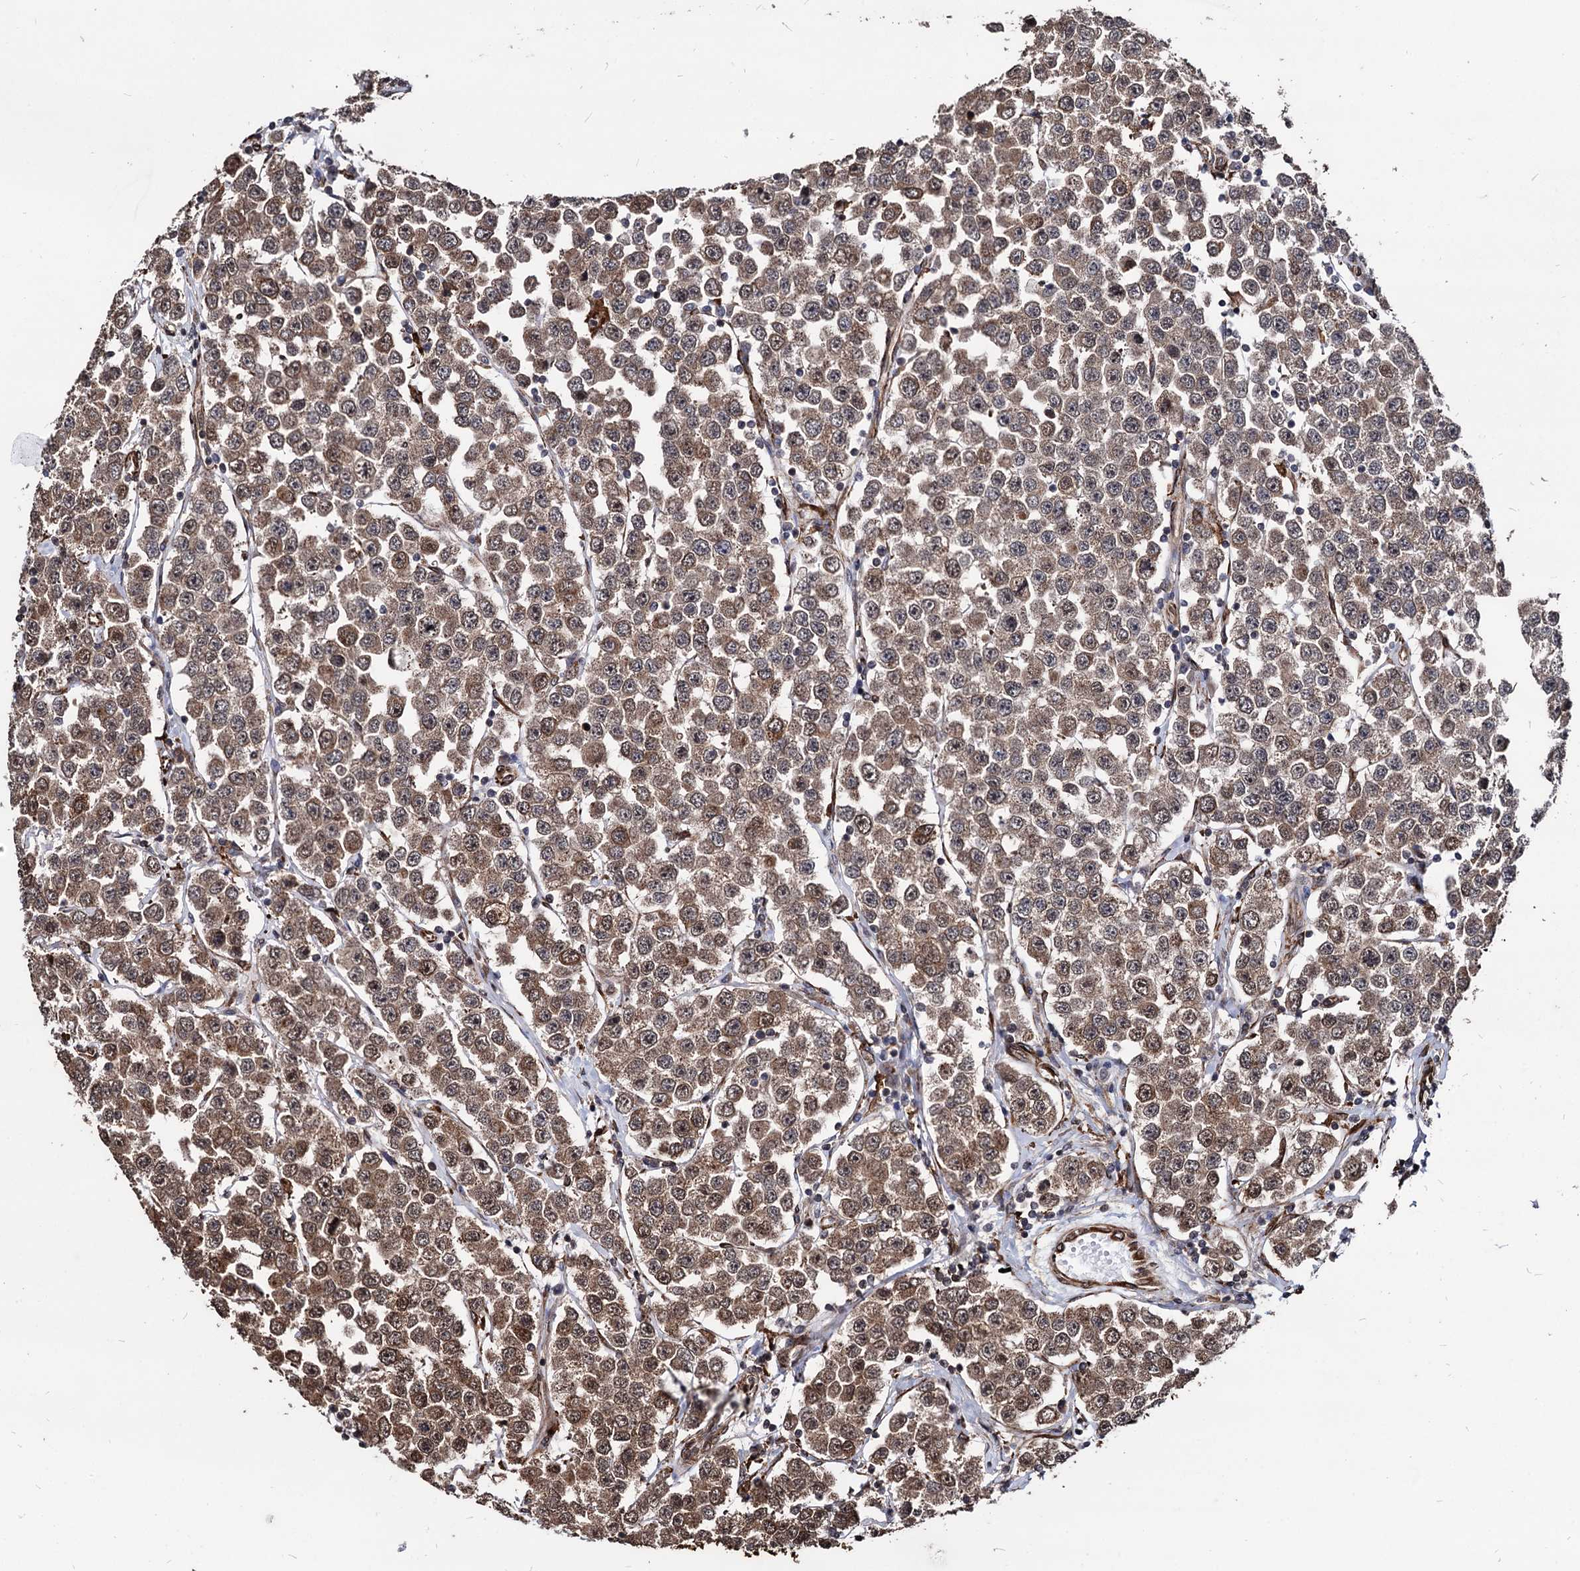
{"staining": {"intensity": "moderate", "quantity": ">75%", "location": "cytoplasmic/membranous"}, "tissue": "testis cancer", "cell_type": "Tumor cells", "image_type": "cancer", "snomed": [{"axis": "morphology", "description": "Seminoma, NOS"}, {"axis": "topography", "description": "Testis"}], "caption": "Immunohistochemistry of human testis cancer demonstrates medium levels of moderate cytoplasmic/membranous staining in about >75% of tumor cells.", "gene": "ANKRD12", "patient": {"sex": "male", "age": 28}}